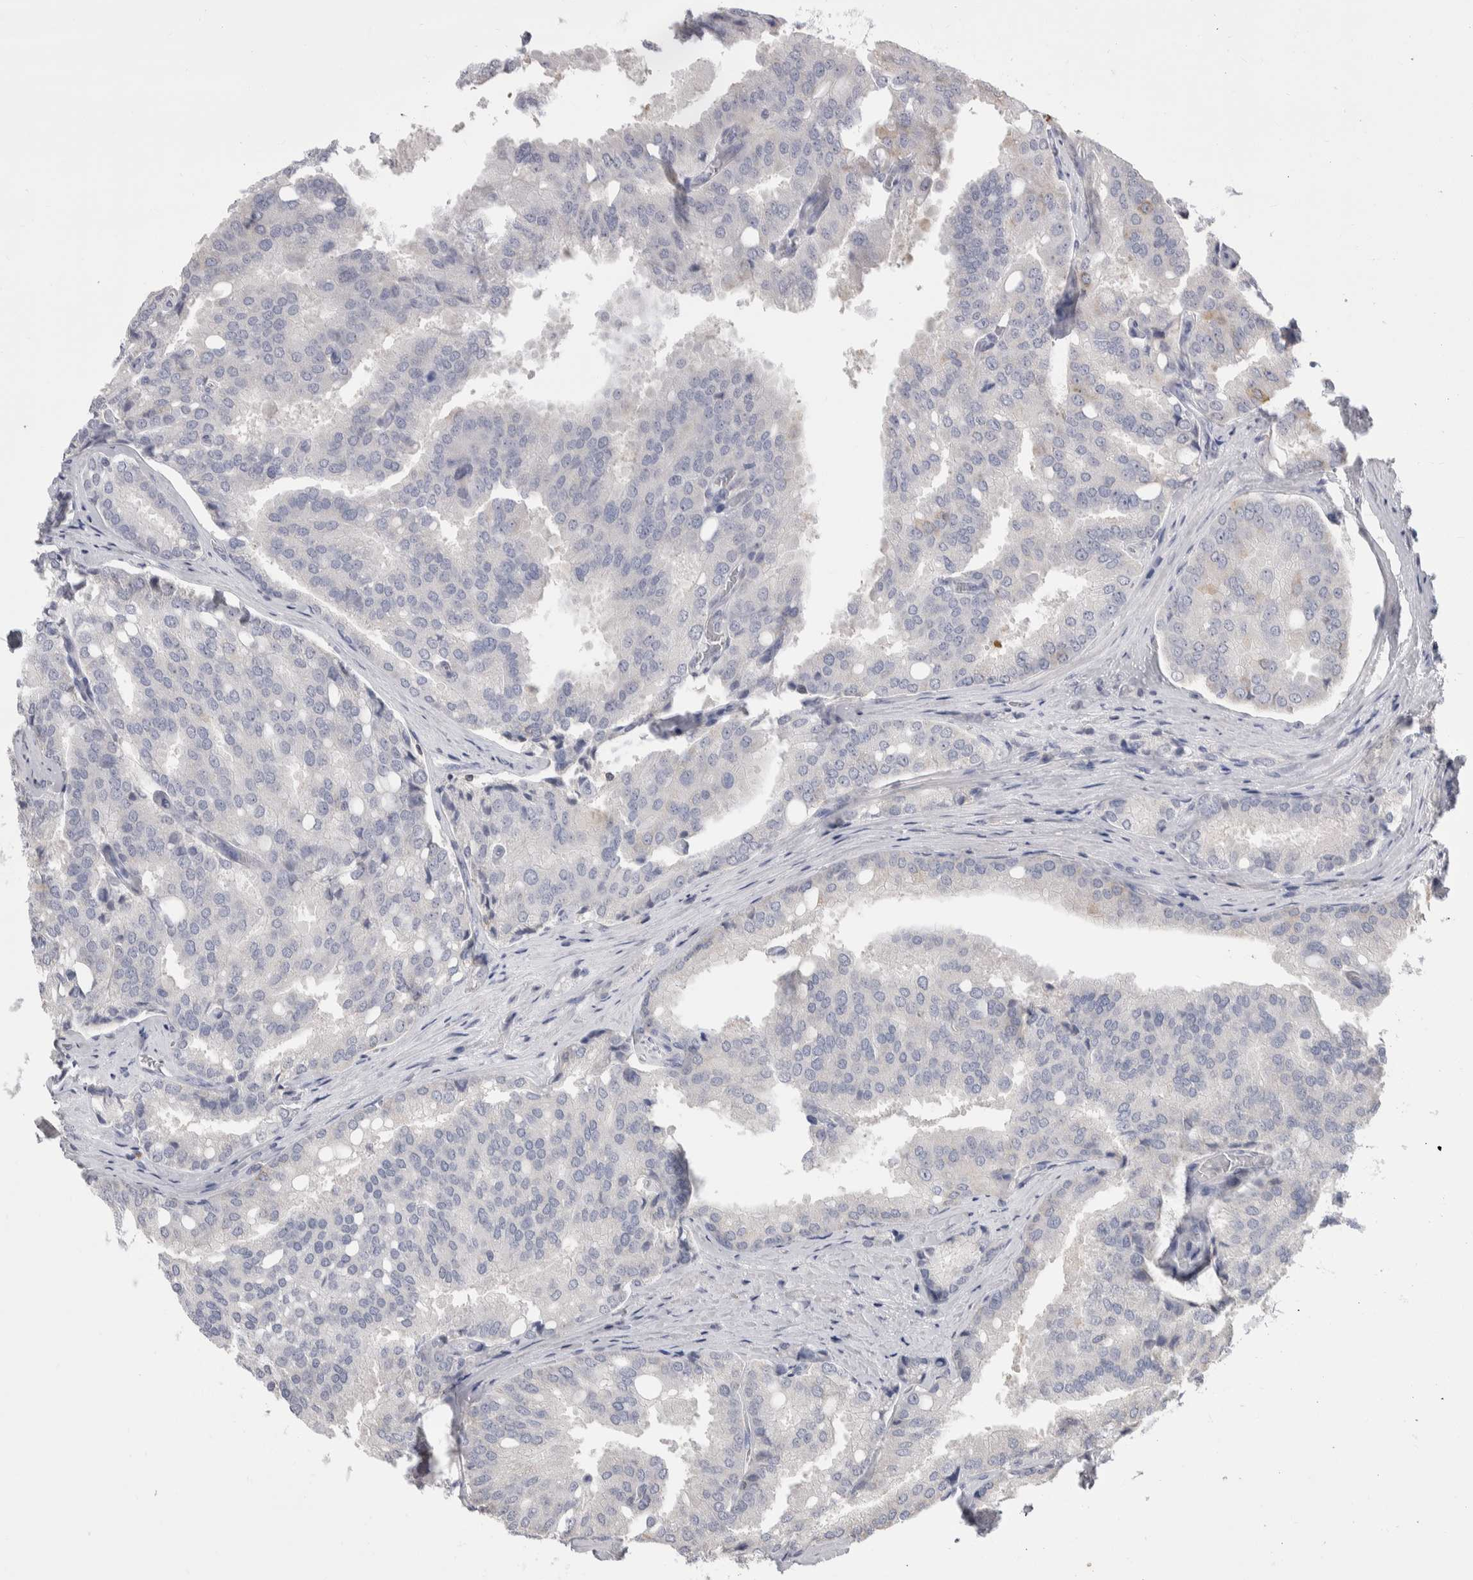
{"staining": {"intensity": "negative", "quantity": "none", "location": "none"}, "tissue": "prostate cancer", "cell_type": "Tumor cells", "image_type": "cancer", "snomed": [{"axis": "morphology", "description": "Adenocarcinoma, High grade"}, {"axis": "topography", "description": "Prostate"}], "caption": "High magnification brightfield microscopy of prostate cancer stained with DAB (brown) and counterstained with hematoxylin (blue): tumor cells show no significant staining.", "gene": "CEP295NL", "patient": {"sex": "male", "age": 50}}